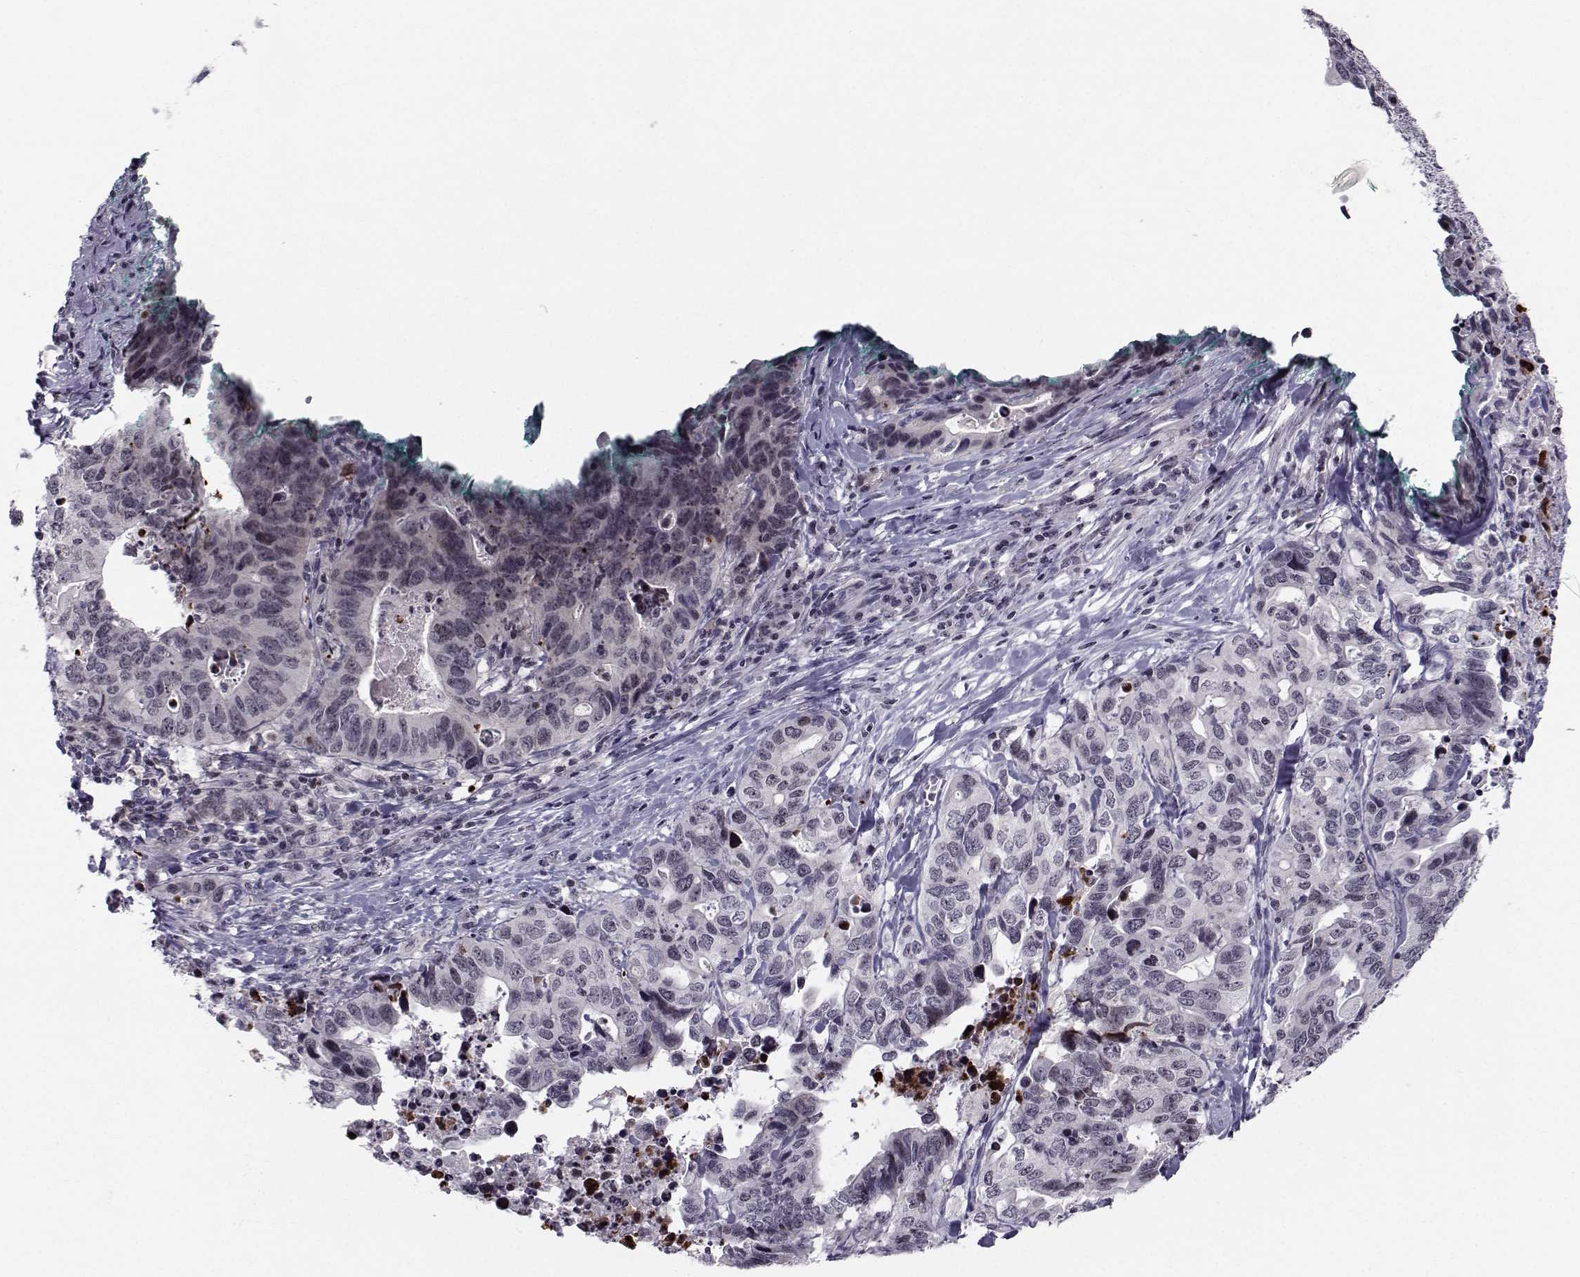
{"staining": {"intensity": "negative", "quantity": "none", "location": "none"}, "tissue": "stomach cancer", "cell_type": "Tumor cells", "image_type": "cancer", "snomed": [{"axis": "morphology", "description": "Adenocarcinoma, NOS"}, {"axis": "topography", "description": "Stomach, upper"}], "caption": "The micrograph shows no significant staining in tumor cells of stomach adenocarcinoma.", "gene": "MARCHF4", "patient": {"sex": "female", "age": 67}}